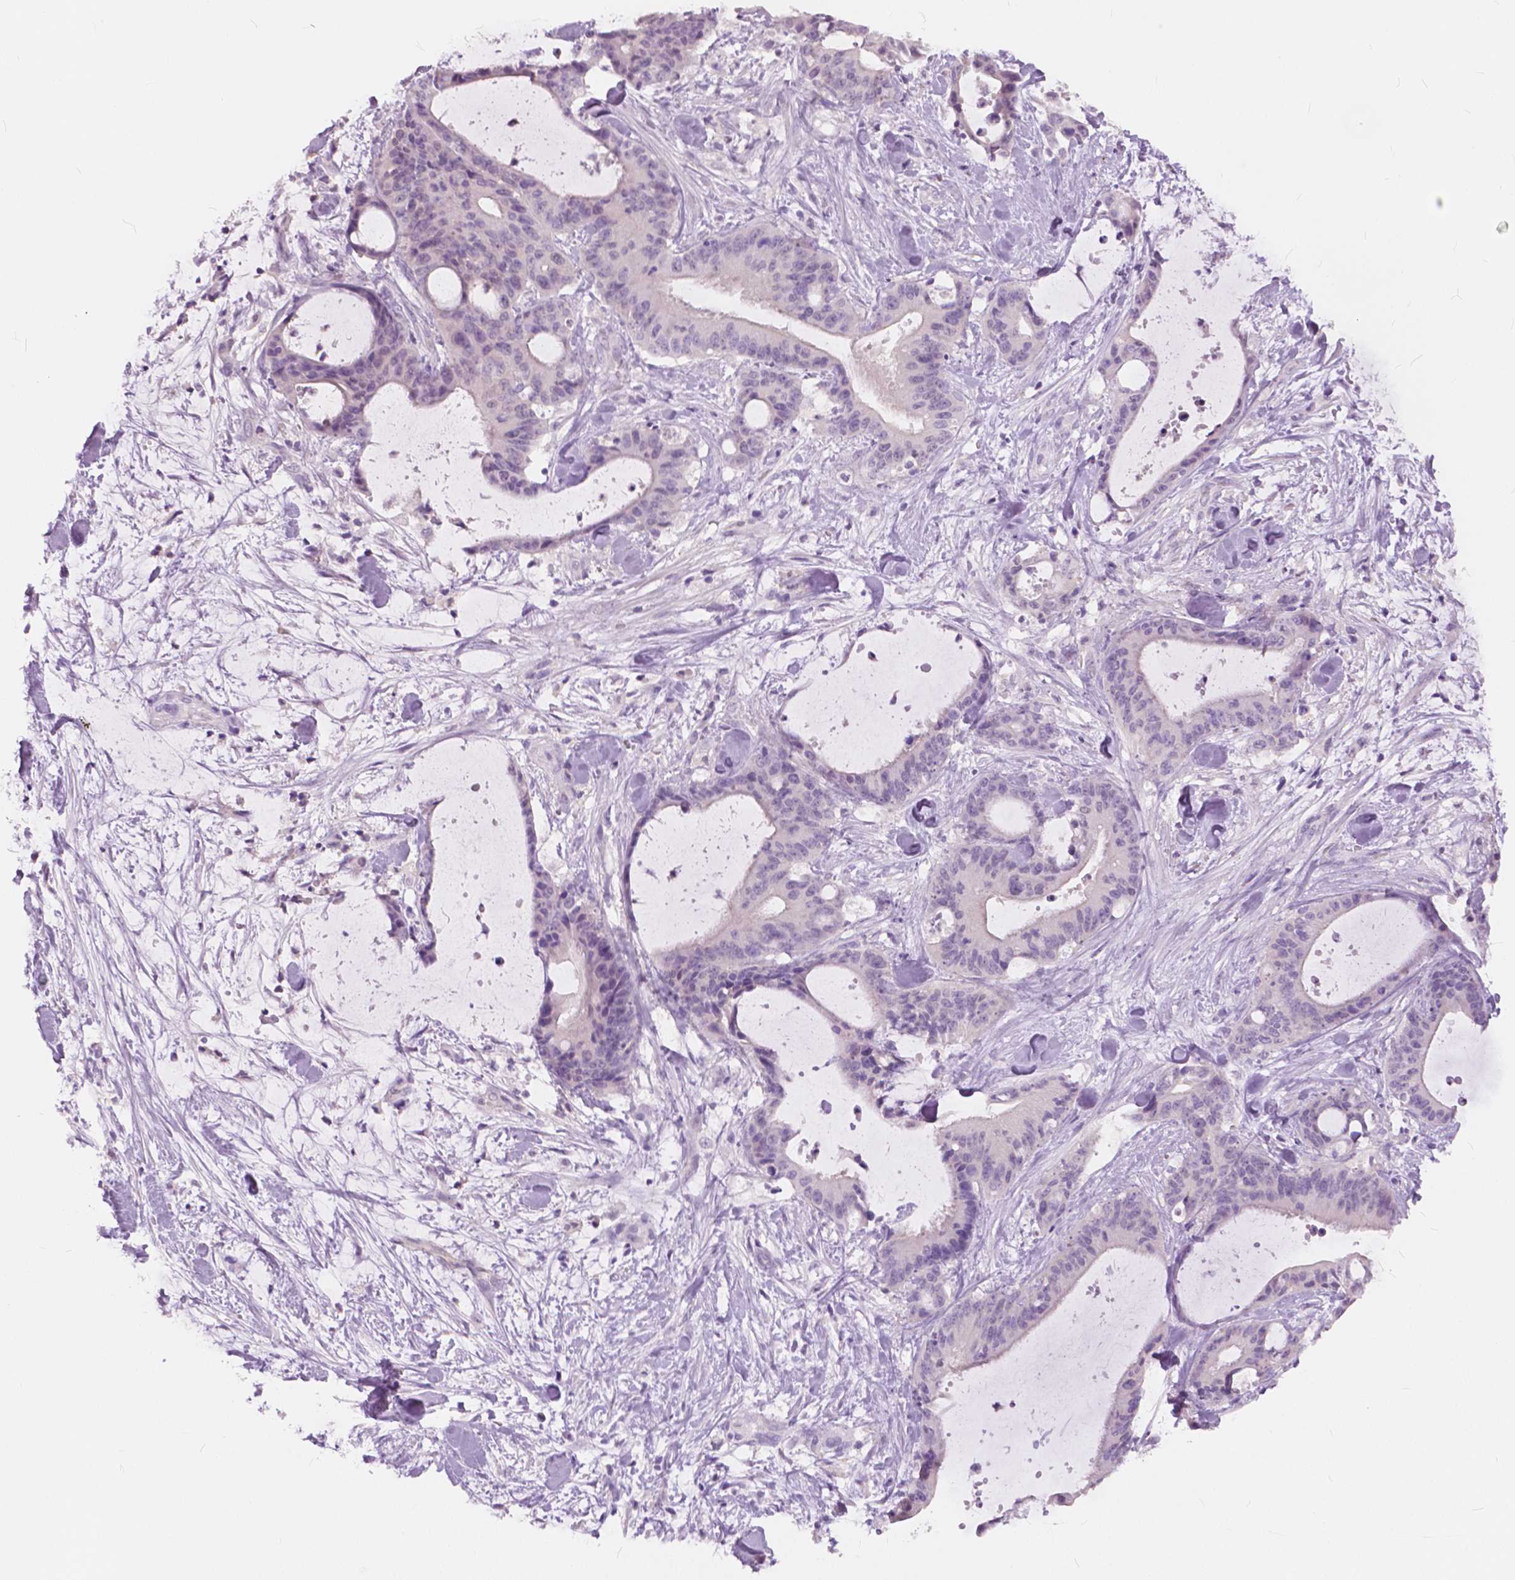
{"staining": {"intensity": "negative", "quantity": "none", "location": "none"}, "tissue": "liver cancer", "cell_type": "Tumor cells", "image_type": "cancer", "snomed": [{"axis": "morphology", "description": "Cholangiocarcinoma"}, {"axis": "topography", "description": "Liver"}], "caption": "Cholangiocarcinoma (liver) stained for a protein using immunohistochemistry (IHC) displays no staining tumor cells.", "gene": "TKFC", "patient": {"sex": "female", "age": 73}}